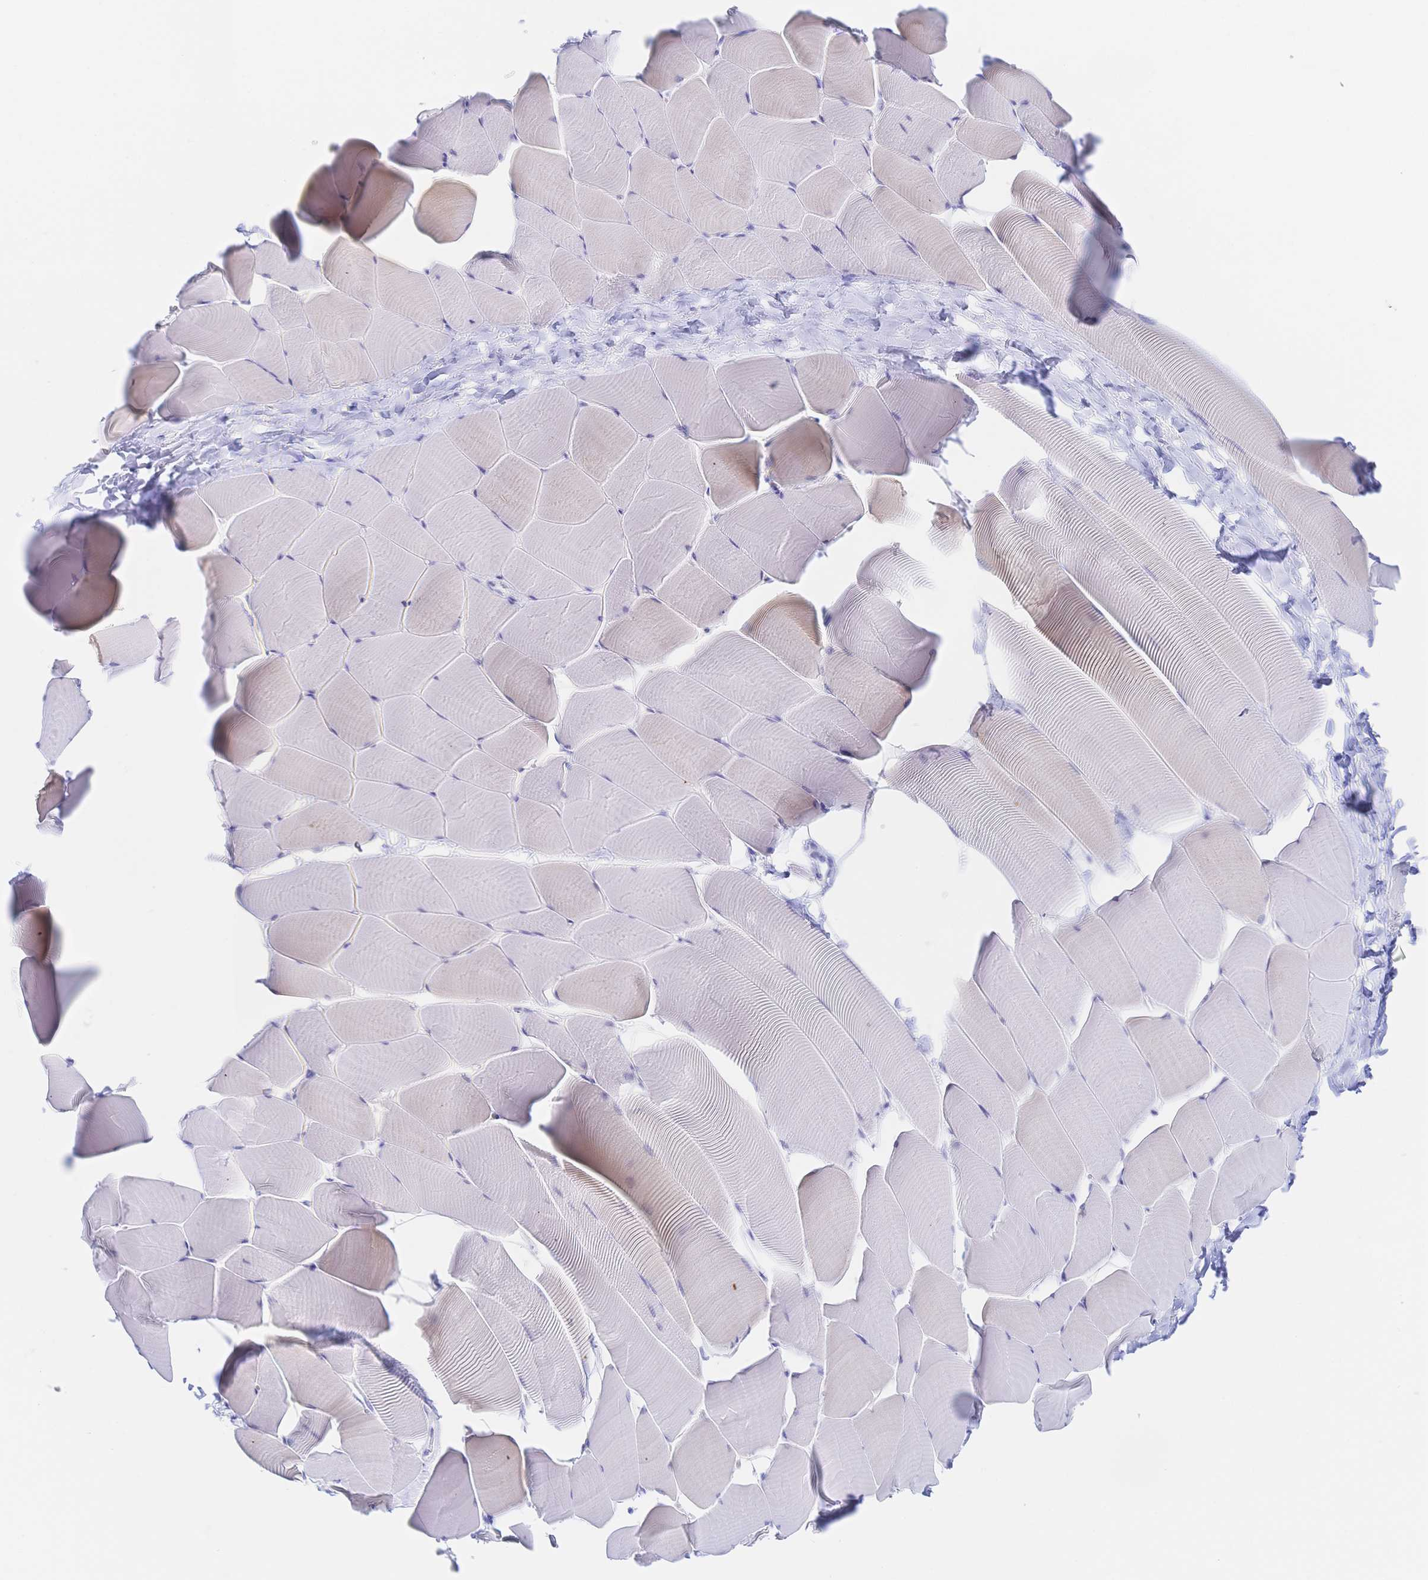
{"staining": {"intensity": "negative", "quantity": "none", "location": "none"}, "tissue": "skeletal muscle", "cell_type": "Myocytes", "image_type": "normal", "snomed": [{"axis": "morphology", "description": "Normal tissue, NOS"}, {"axis": "topography", "description": "Skeletal muscle"}], "caption": "IHC photomicrograph of unremarkable skeletal muscle: skeletal muscle stained with DAB reveals no significant protein expression in myocytes.", "gene": "SIAH3", "patient": {"sex": "male", "age": 25}}